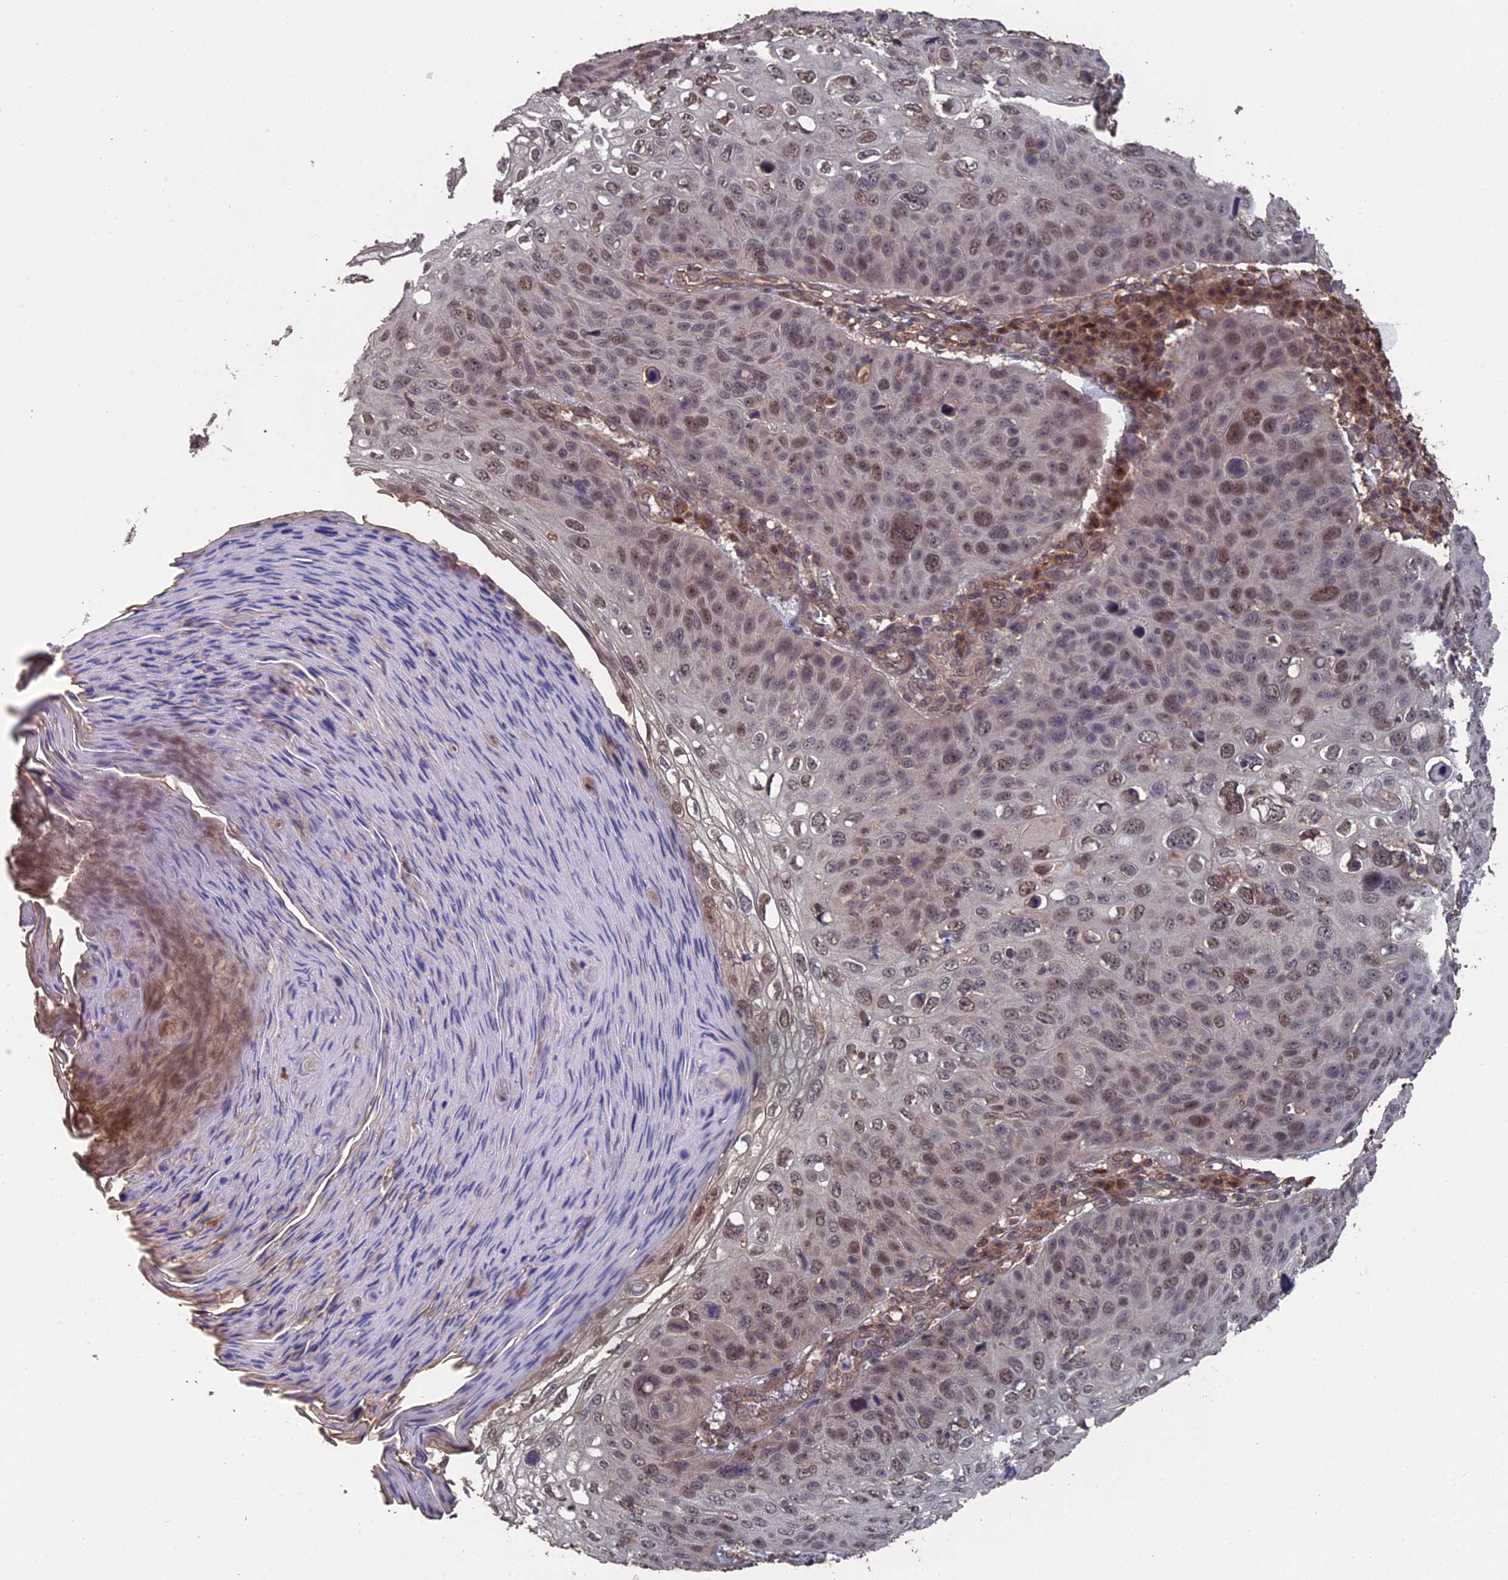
{"staining": {"intensity": "moderate", "quantity": ">75%", "location": "nuclear"}, "tissue": "skin cancer", "cell_type": "Tumor cells", "image_type": "cancer", "snomed": [{"axis": "morphology", "description": "Squamous cell carcinoma, NOS"}, {"axis": "topography", "description": "Skin"}], "caption": "Squamous cell carcinoma (skin) stained for a protein displays moderate nuclear positivity in tumor cells.", "gene": "MYBL2", "patient": {"sex": "female", "age": 90}}